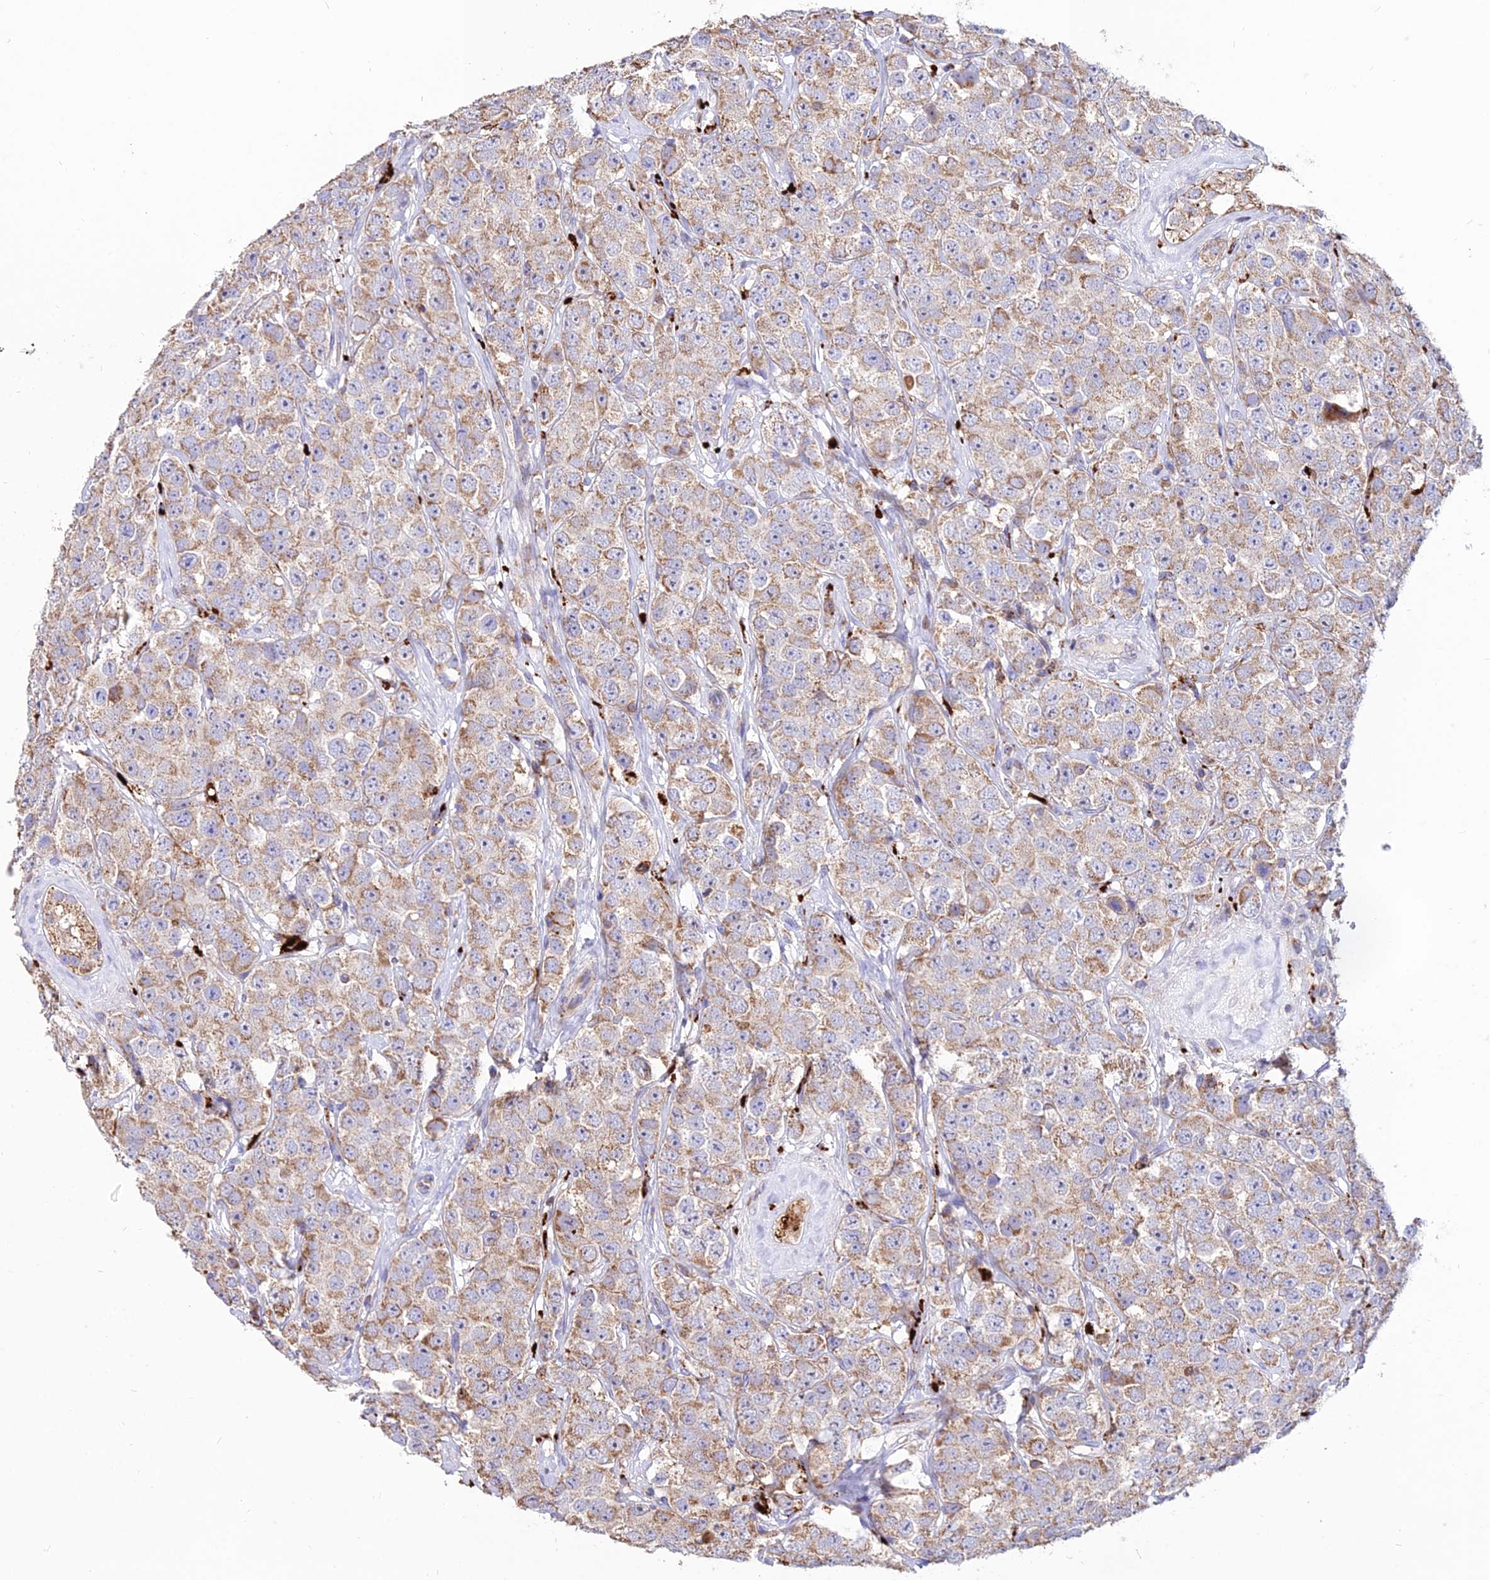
{"staining": {"intensity": "moderate", "quantity": ">75%", "location": "cytoplasmic/membranous"}, "tissue": "testis cancer", "cell_type": "Tumor cells", "image_type": "cancer", "snomed": [{"axis": "morphology", "description": "Seminoma, NOS"}, {"axis": "topography", "description": "Testis"}], "caption": "Protein expression by IHC displays moderate cytoplasmic/membranous staining in approximately >75% of tumor cells in testis cancer (seminoma). (IHC, brightfield microscopy, high magnification).", "gene": "PNLIPRP3", "patient": {"sex": "male", "age": 28}}